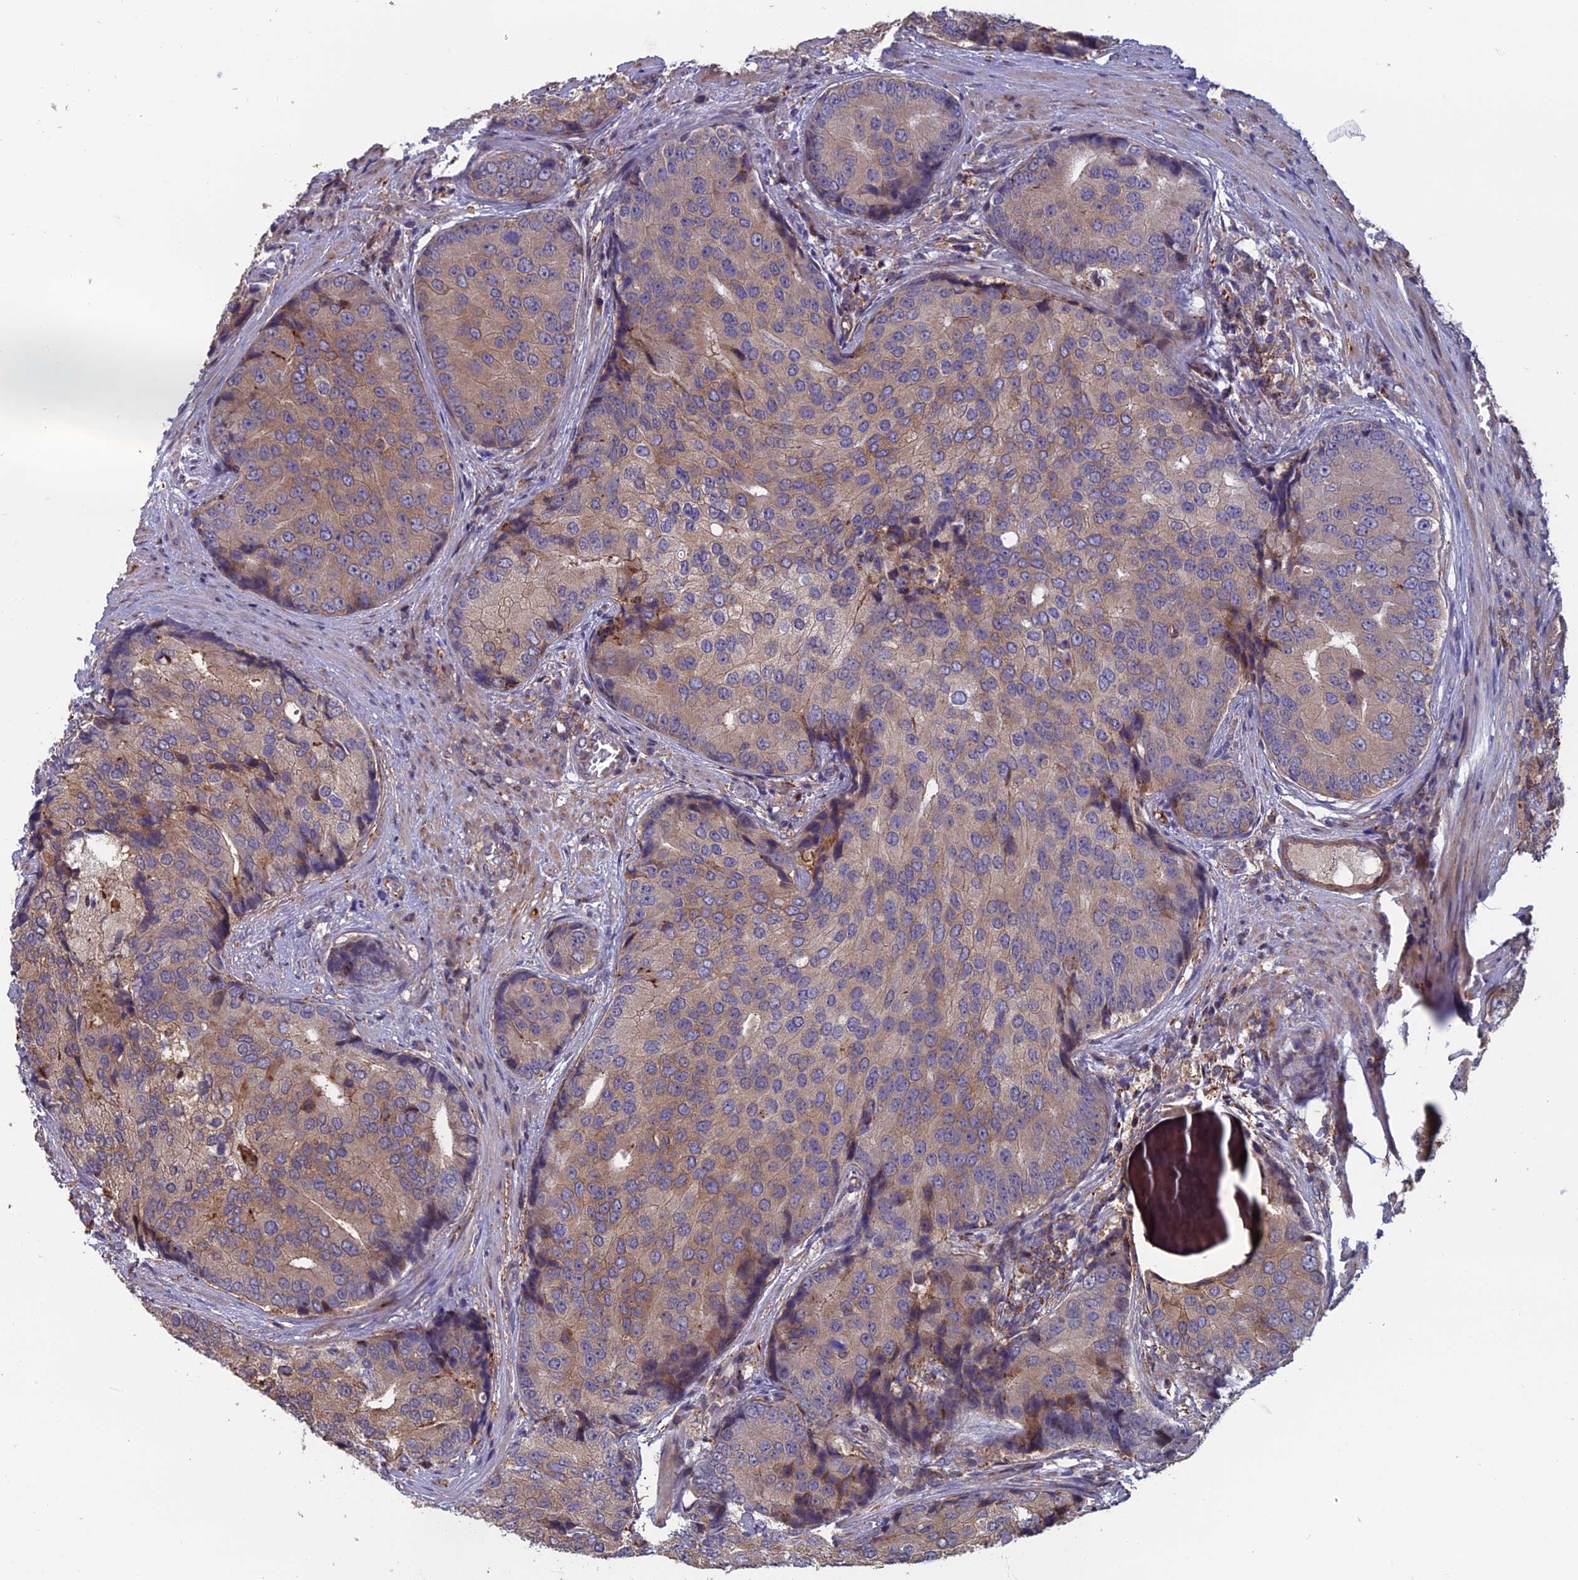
{"staining": {"intensity": "weak", "quantity": "25%-75%", "location": "cytoplasmic/membranous"}, "tissue": "prostate cancer", "cell_type": "Tumor cells", "image_type": "cancer", "snomed": [{"axis": "morphology", "description": "Adenocarcinoma, High grade"}, {"axis": "topography", "description": "Prostate"}], "caption": "Protein staining of prostate high-grade adenocarcinoma tissue reveals weak cytoplasmic/membranous expression in about 25%-75% of tumor cells. The staining was performed using DAB, with brown indicating positive protein expression. Nuclei are stained blue with hematoxylin.", "gene": "C15orf62", "patient": {"sex": "male", "age": 62}}